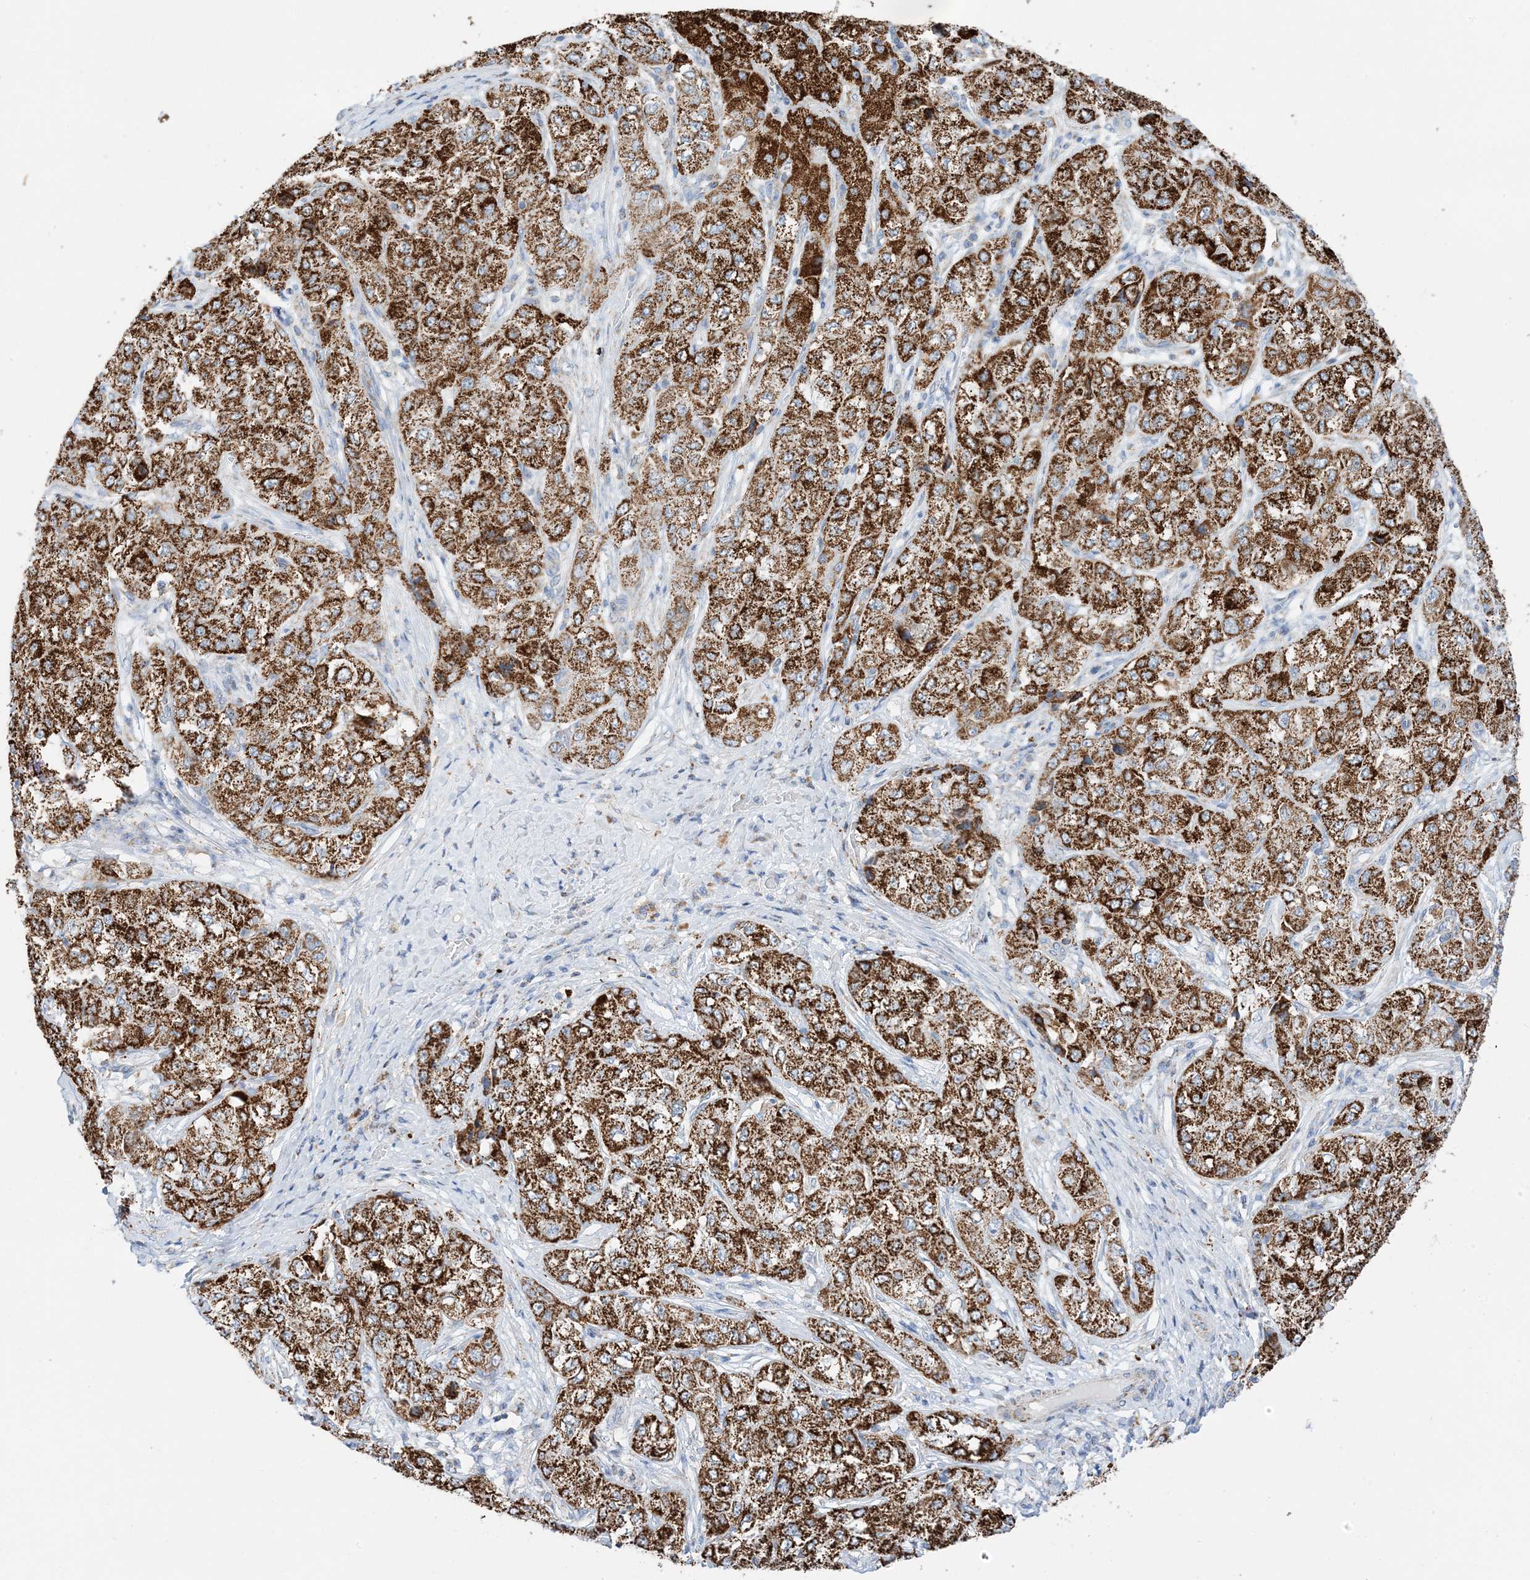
{"staining": {"intensity": "strong", "quantity": ">75%", "location": "cytoplasmic/membranous"}, "tissue": "liver cancer", "cell_type": "Tumor cells", "image_type": "cancer", "snomed": [{"axis": "morphology", "description": "Carcinoma, Hepatocellular, NOS"}, {"axis": "topography", "description": "Liver"}], "caption": "Liver cancer stained with IHC demonstrates strong cytoplasmic/membranous positivity in approximately >75% of tumor cells.", "gene": "CAPN13", "patient": {"sex": "male", "age": 80}}